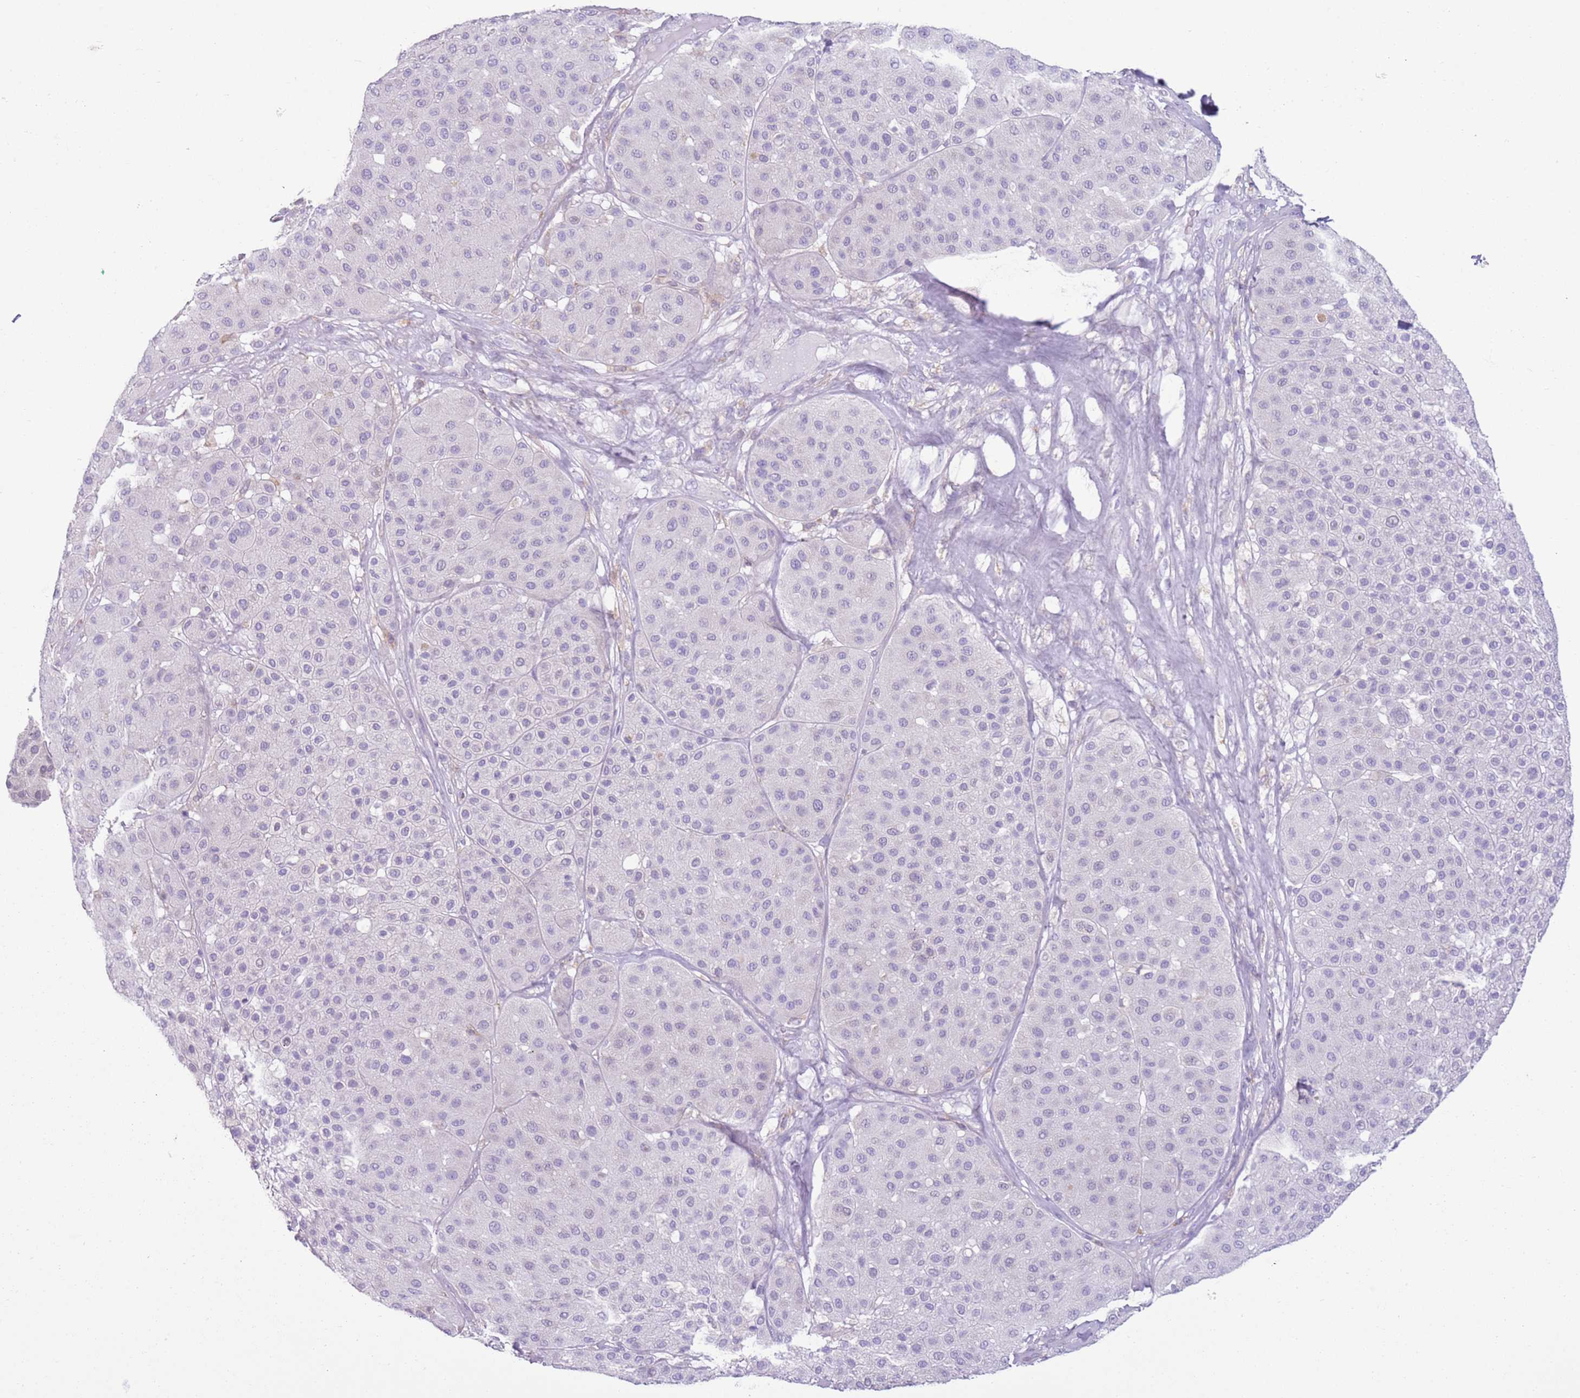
{"staining": {"intensity": "negative", "quantity": "none", "location": "none"}, "tissue": "melanoma", "cell_type": "Tumor cells", "image_type": "cancer", "snomed": [{"axis": "morphology", "description": "Malignant melanoma, Metastatic site"}, {"axis": "topography", "description": "Smooth muscle"}], "caption": "Tumor cells show no significant expression in melanoma.", "gene": "OAF", "patient": {"sex": "male", "age": 41}}